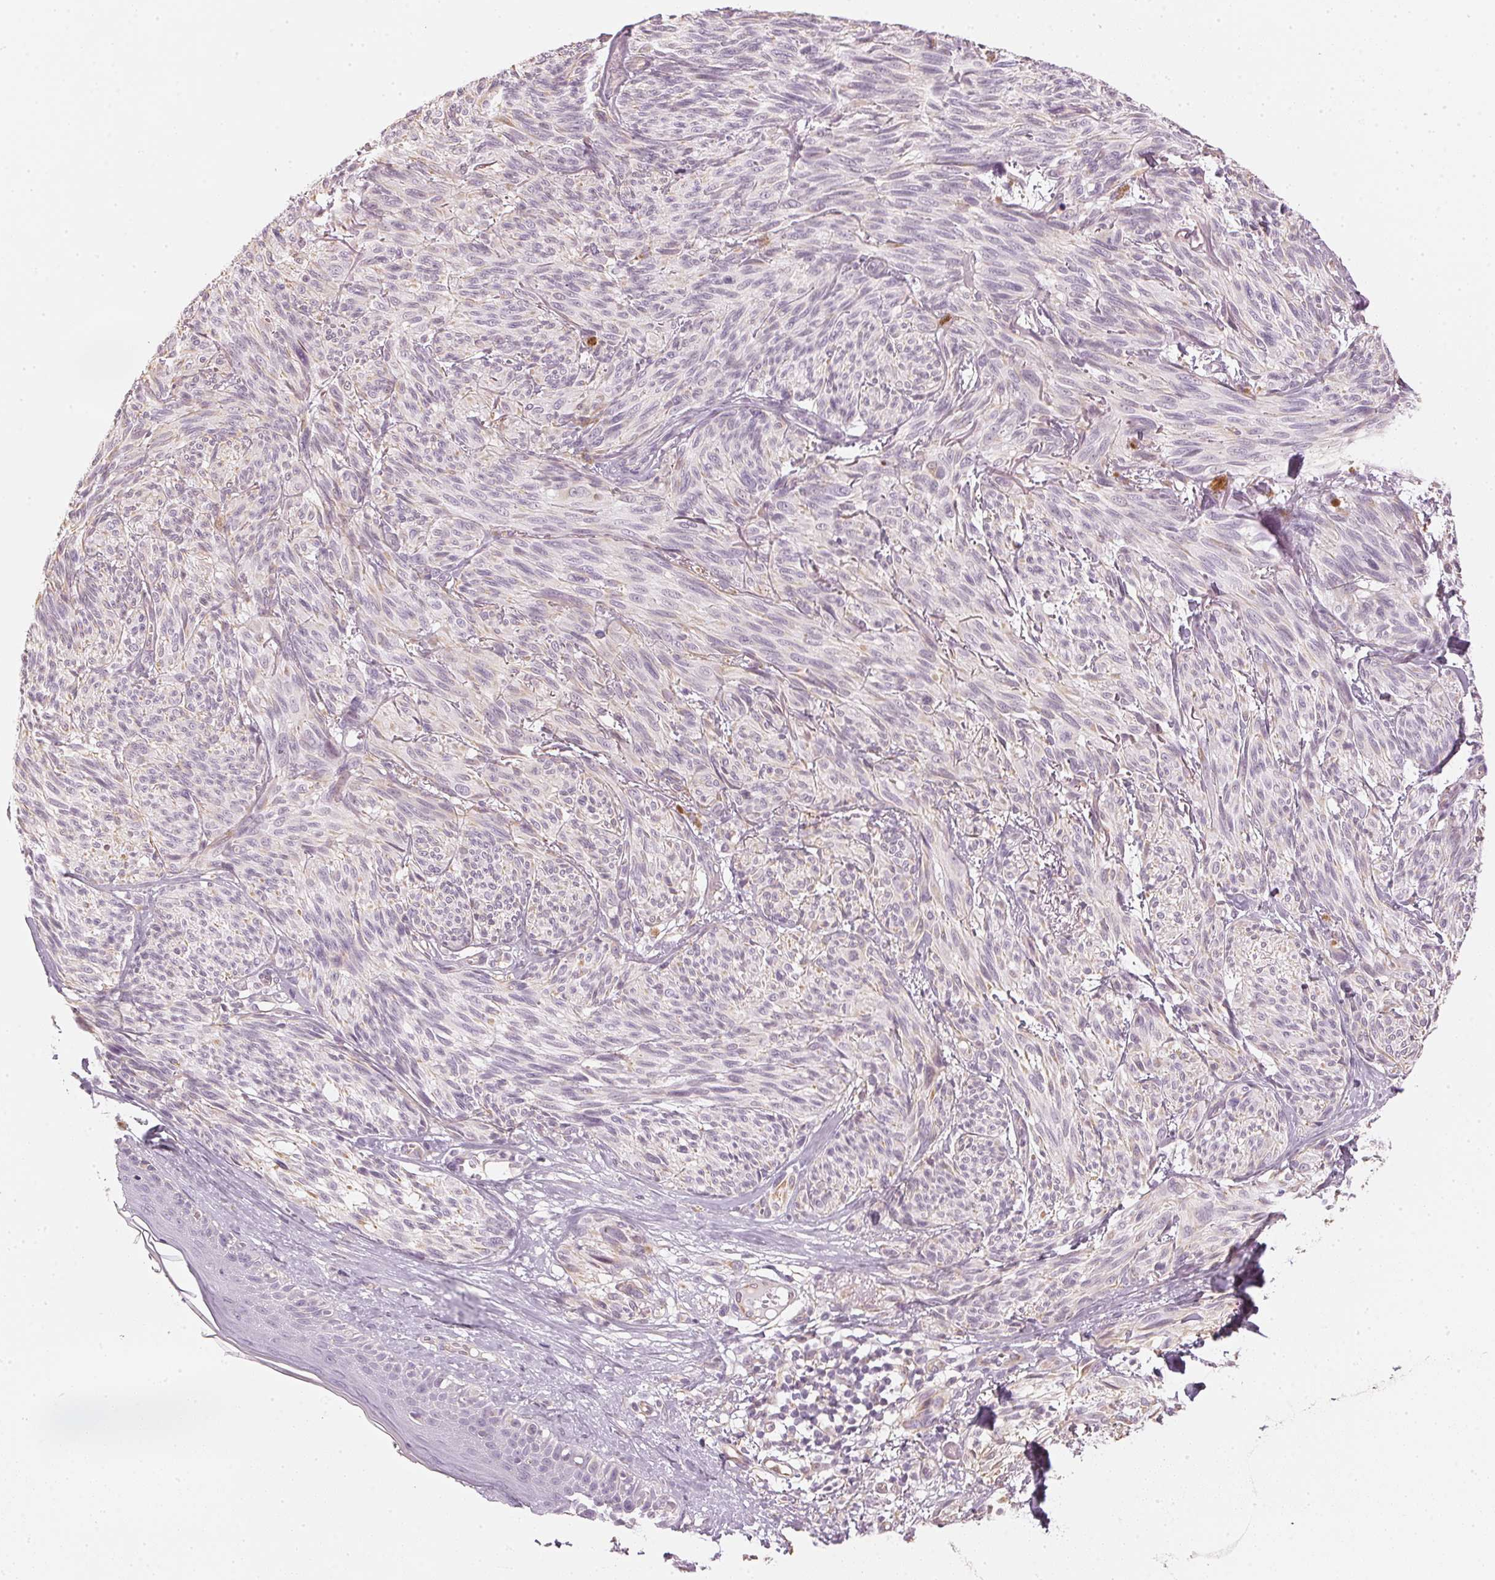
{"staining": {"intensity": "negative", "quantity": "none", "location": "none"}, "tissue": "melanoma", "cell_type": "Tumor cells", "image_type": "cancer", "snomed": [{"axis": "morphology", "description": "Malignant melanoma, NOS"}, {"axis": "topography", "description": "Skin"}], "caption": "IHC micrograph of human melanoma stained for a protein (brown), which exhibits no staining in tumor cells.", "gene": "APLP1", "patient": {"sex": "male", "age": 79}}